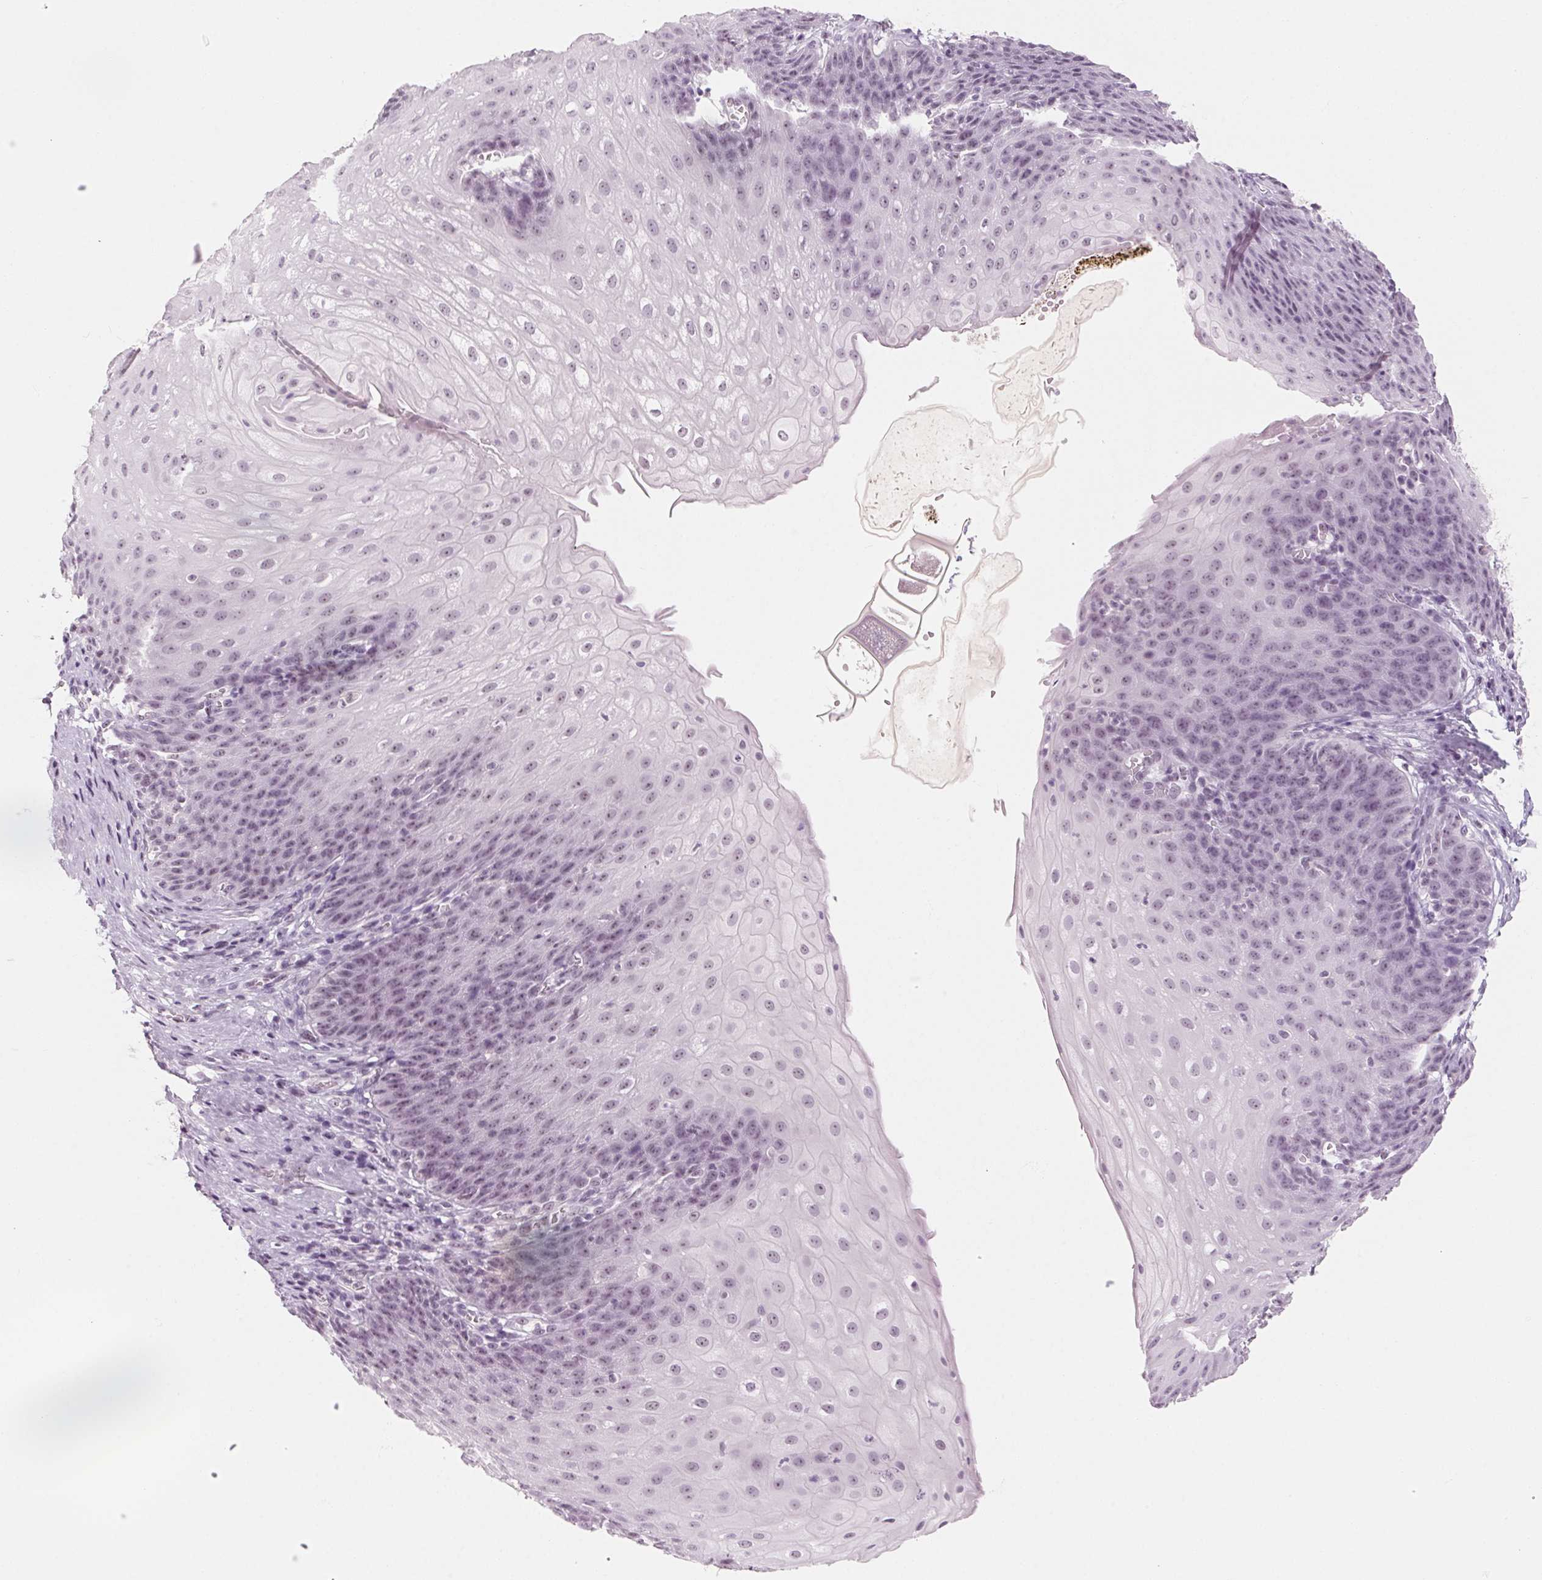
{"staining": {"intensity": "weak", "quantity": "<25%", "location": "nuclear"}, "tissue": "esophagus", "cell_type": "Squamous epithelial cells", "image_type": "normal", "snomed": [{"axis": "morphology", "description": "Normal tissue, NOS"}, {"axis": "topography", "description": "Esophagus"}], "caption": "A photomicrograph of human esophagus is negative for staining in squamous epithelial cells. (Stains: DAB immunohistochemistry (IHC) with hematoxylin counter stain, Microscopy: brightfield microscopy at high magnification).", "gene": "ZIC4", "patient": {"sex": "male", "age": 71}}